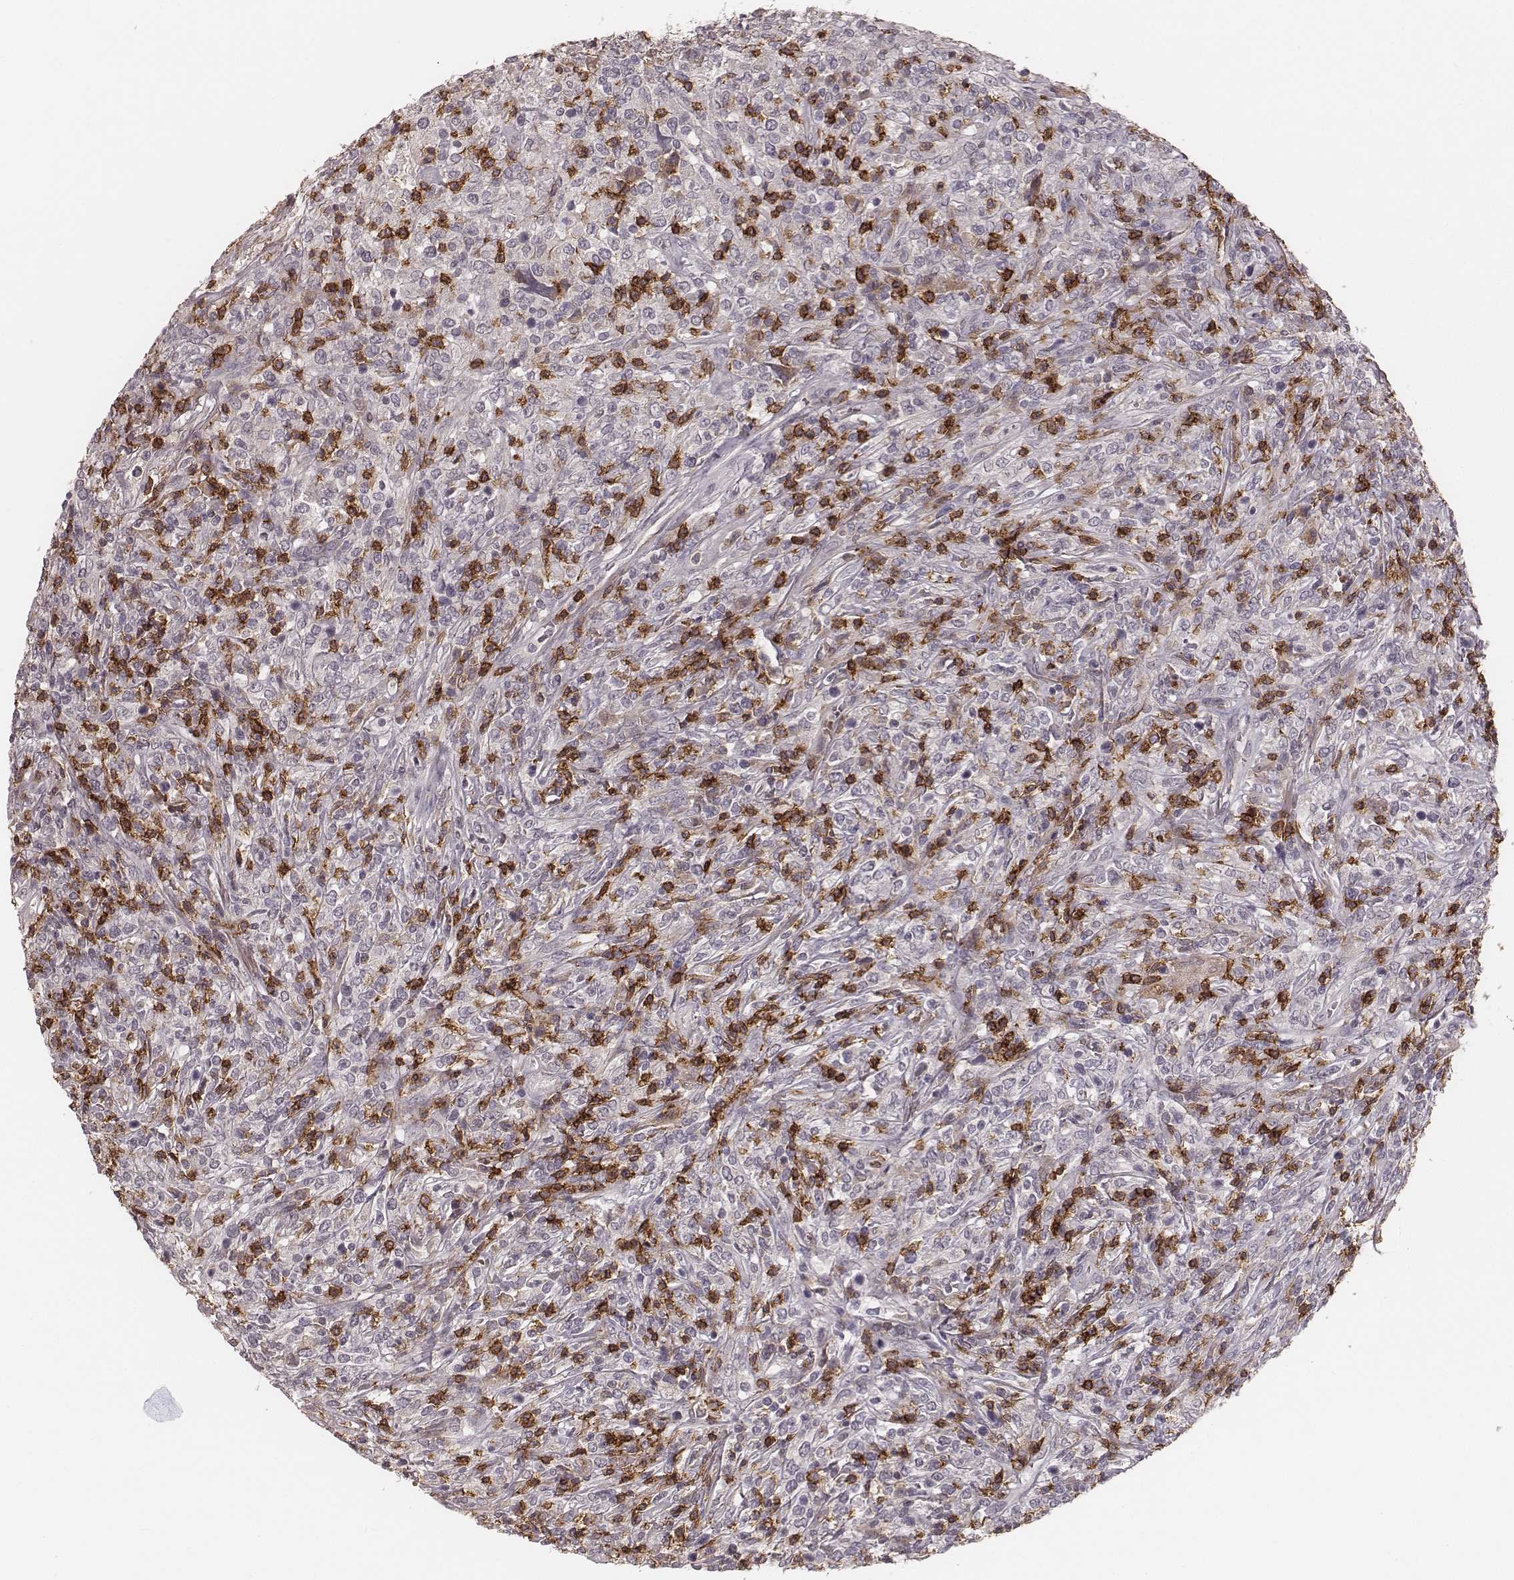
{"staining": {"intensity": "negative", "quantity": "none", "location": "none"}, "tissue": "lymphoma", "cell_type": "Tumor cells", "image_type": "cancer", "snomed": [{"axis": "morphology", "description": "Malignant lymphoma, non-Hodgkin's type, High grade"}, {"axis": "topography", "description": "Lung"}], "caption": "Immunohistochemical staining of human lymphoma displays no significant staining in tumor cells.", "gene": "CD8A", "patient": {"sex": "male", "age": 79}}